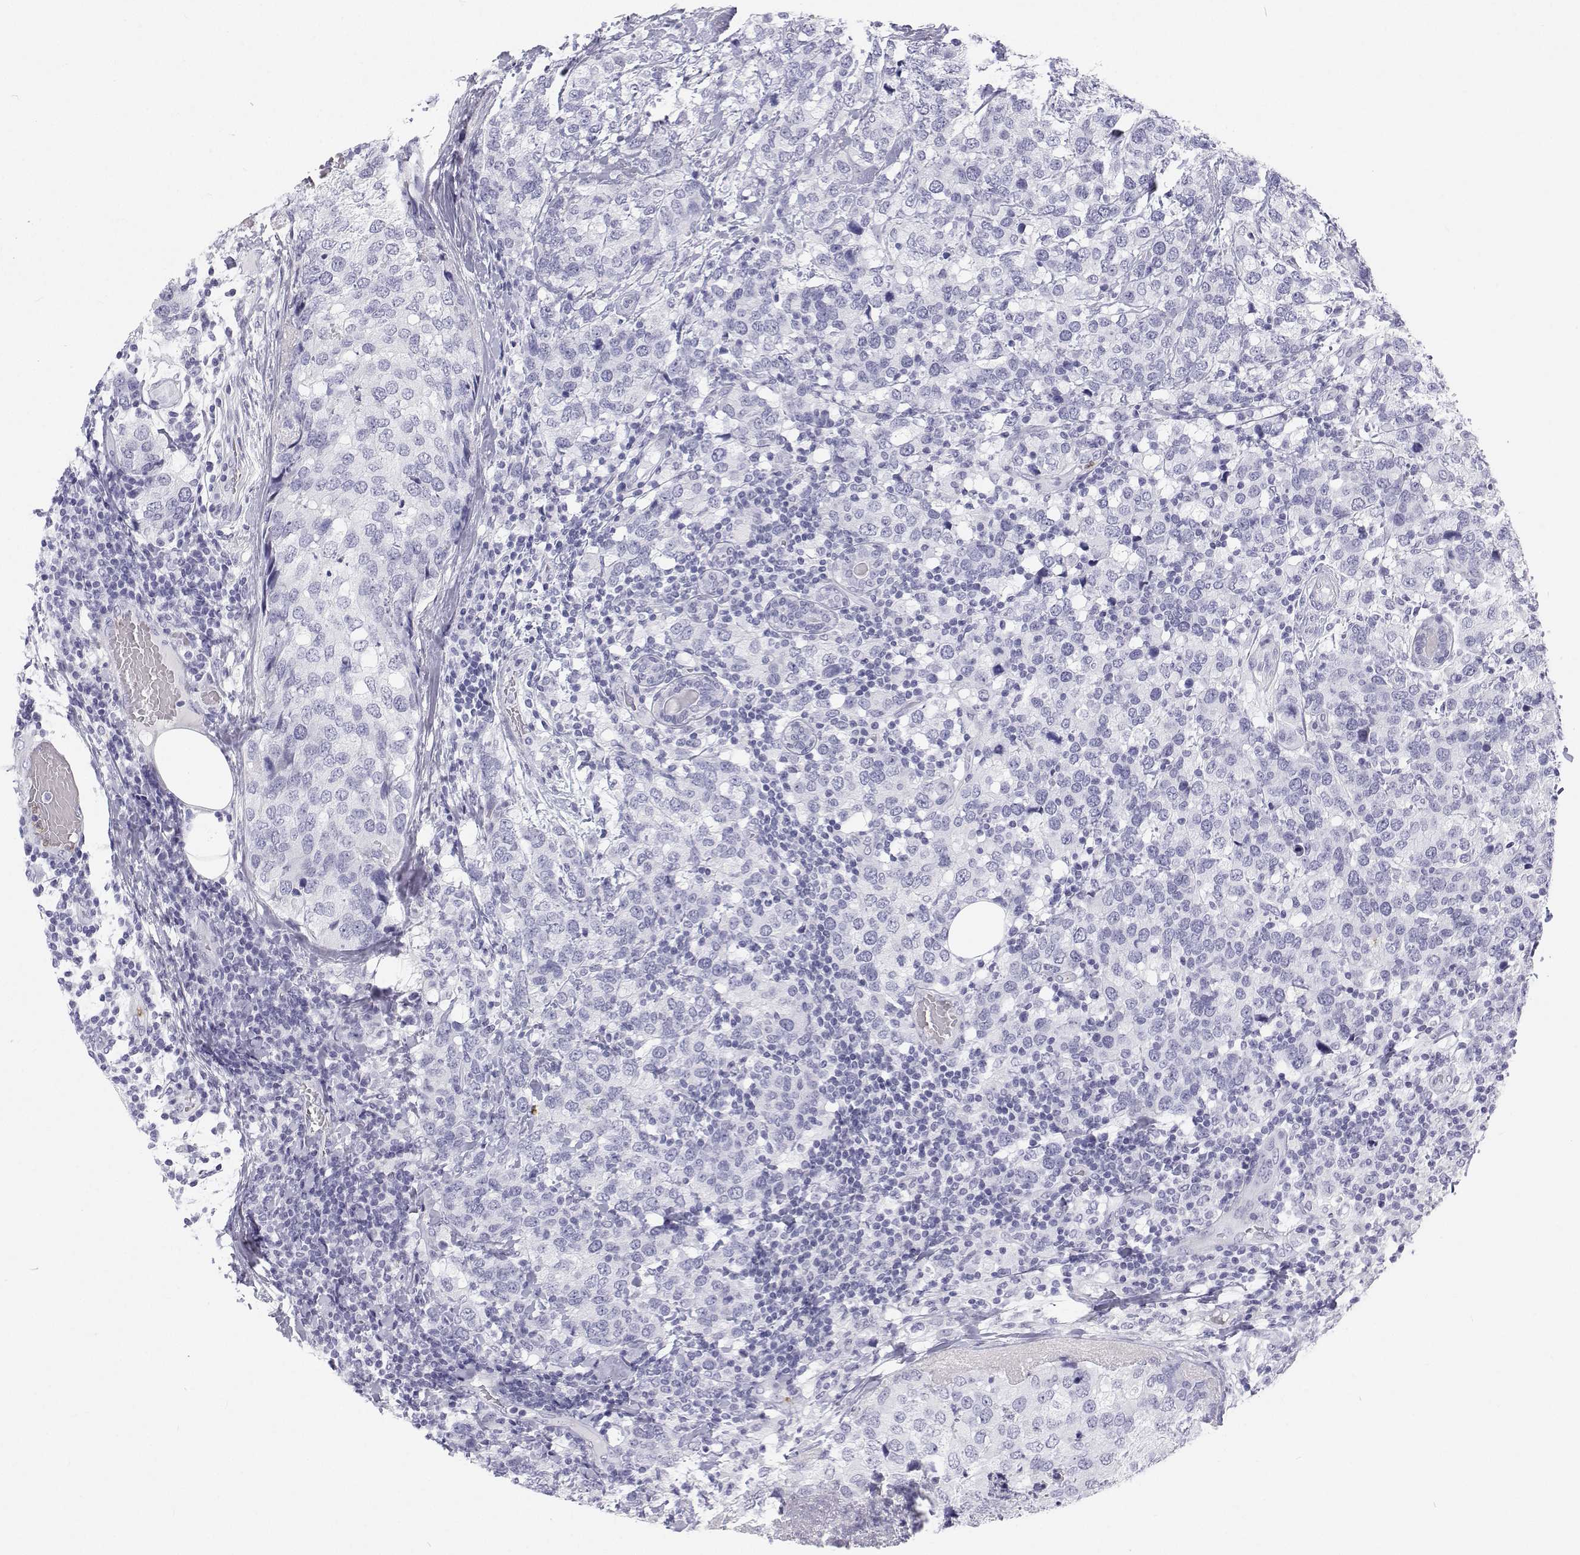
{"staining": {"intensity": "negative", "quantity": "none", "location": "none"}, "tissue": "breast cancer", "cell_type": "Tumor cells", "image_type": "cancer", "snomed": [{"axis": "morphology", "description": "Lobular carcinoma"}, {"axis": "topography", "description": "Breast"}], "caption": "This histopathology image is of breast lobular carcinoma stained with immunohistochemistry to label a protein in brown with the nuclei are counter-stained blue. There is no positivity in tumor cells.", "gene": "SFTPB", "patient": {"sex": "female", "age": 59}}